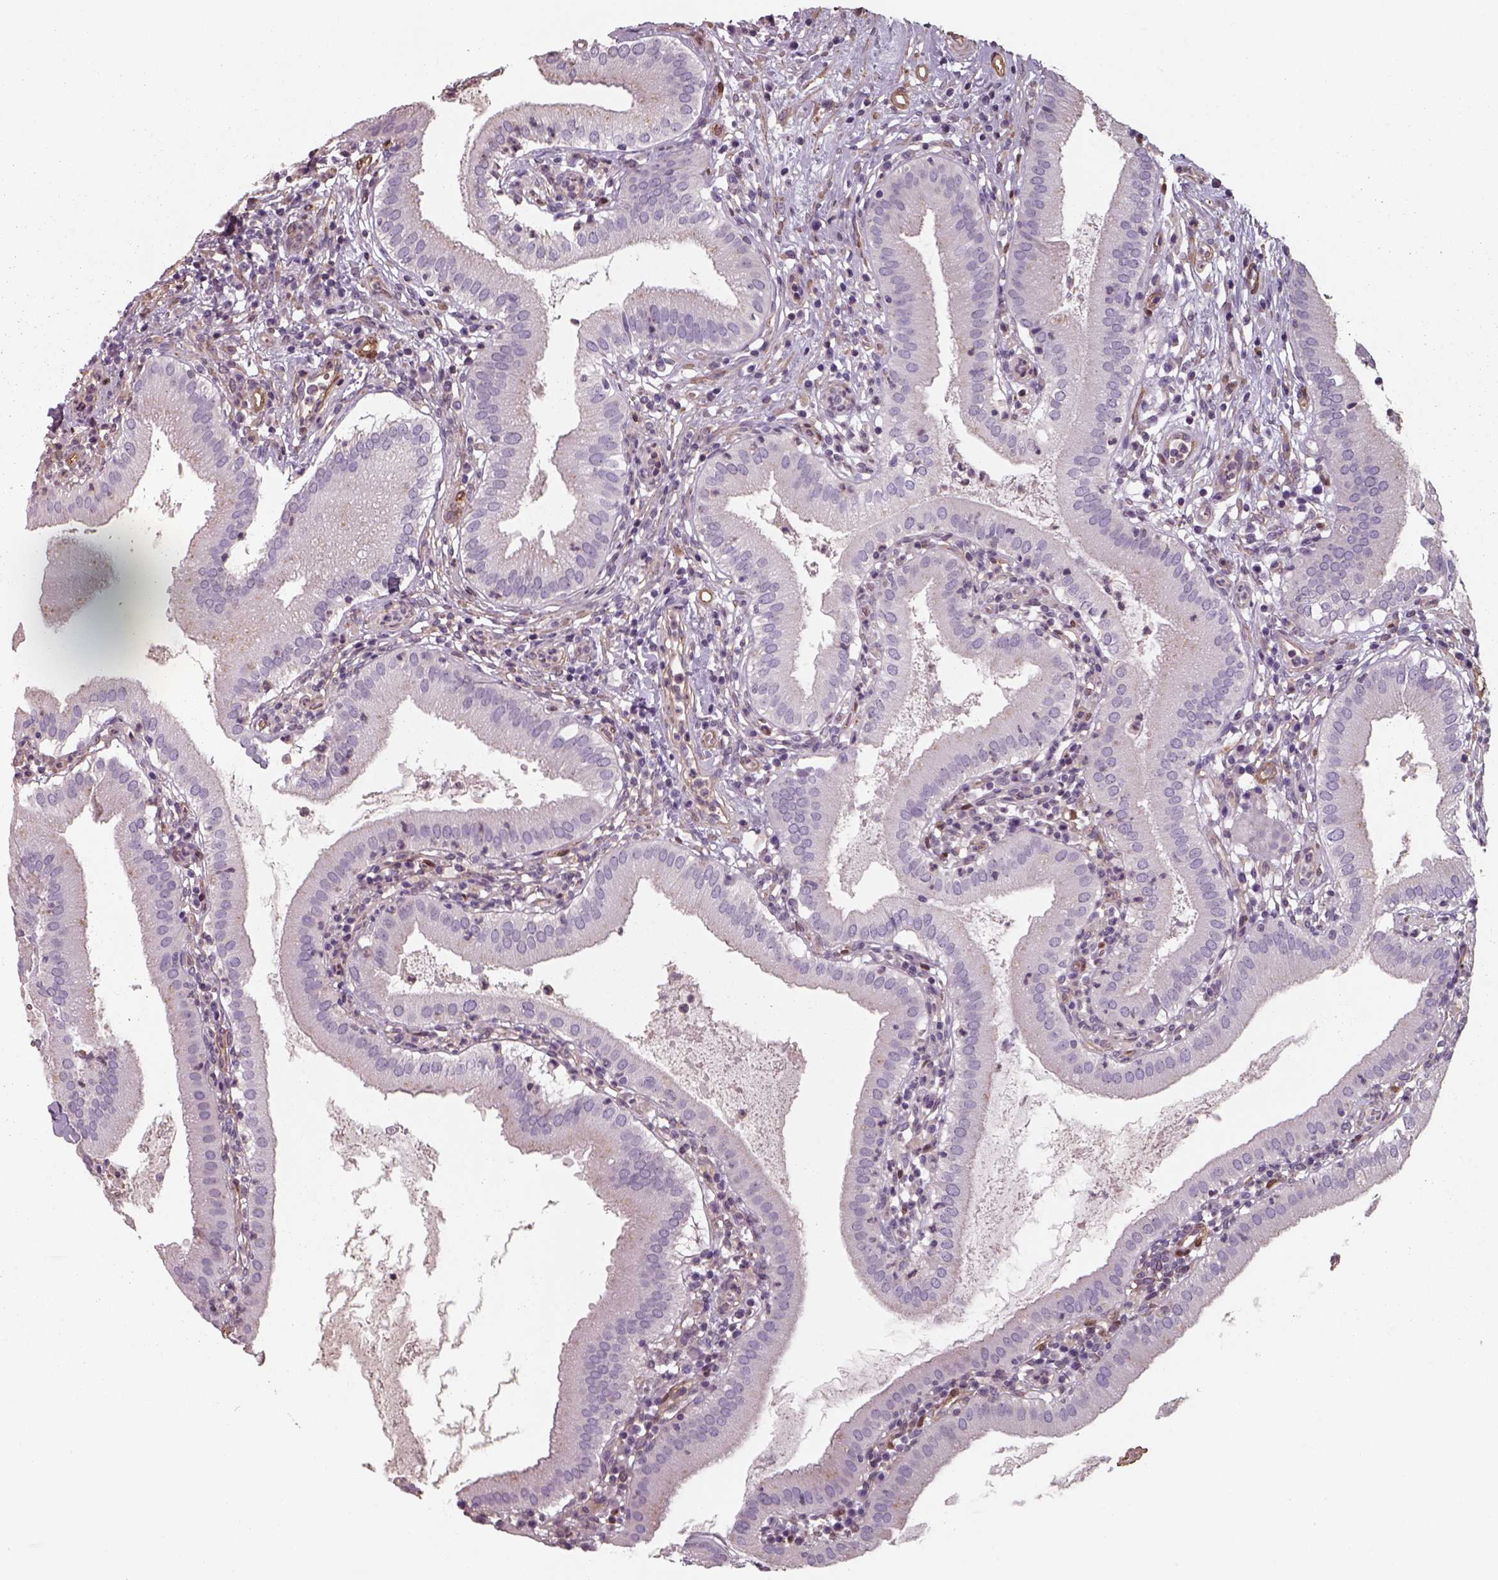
{"staining": {"intensity": "negative", "quantity": "none", "location": "none"}, "tissue": "gallbladder", "cell_type": "Glandular cells", "image_type": "normal", "snomed": [{"axis": "morphology", "description": "Normal tissue, NOS"}, {"axis": "topography", "description": "Gallbladder"}], "caption": "This histopathology image is of benign gallbladder stained with immunohistochemistry (IHC) to label a protein in brown with the nuclei are counter-stained blue. There is no staining in glandular cells.", "gene": "ISYNA1", "patient": {"sex": "female", "age": 65}}